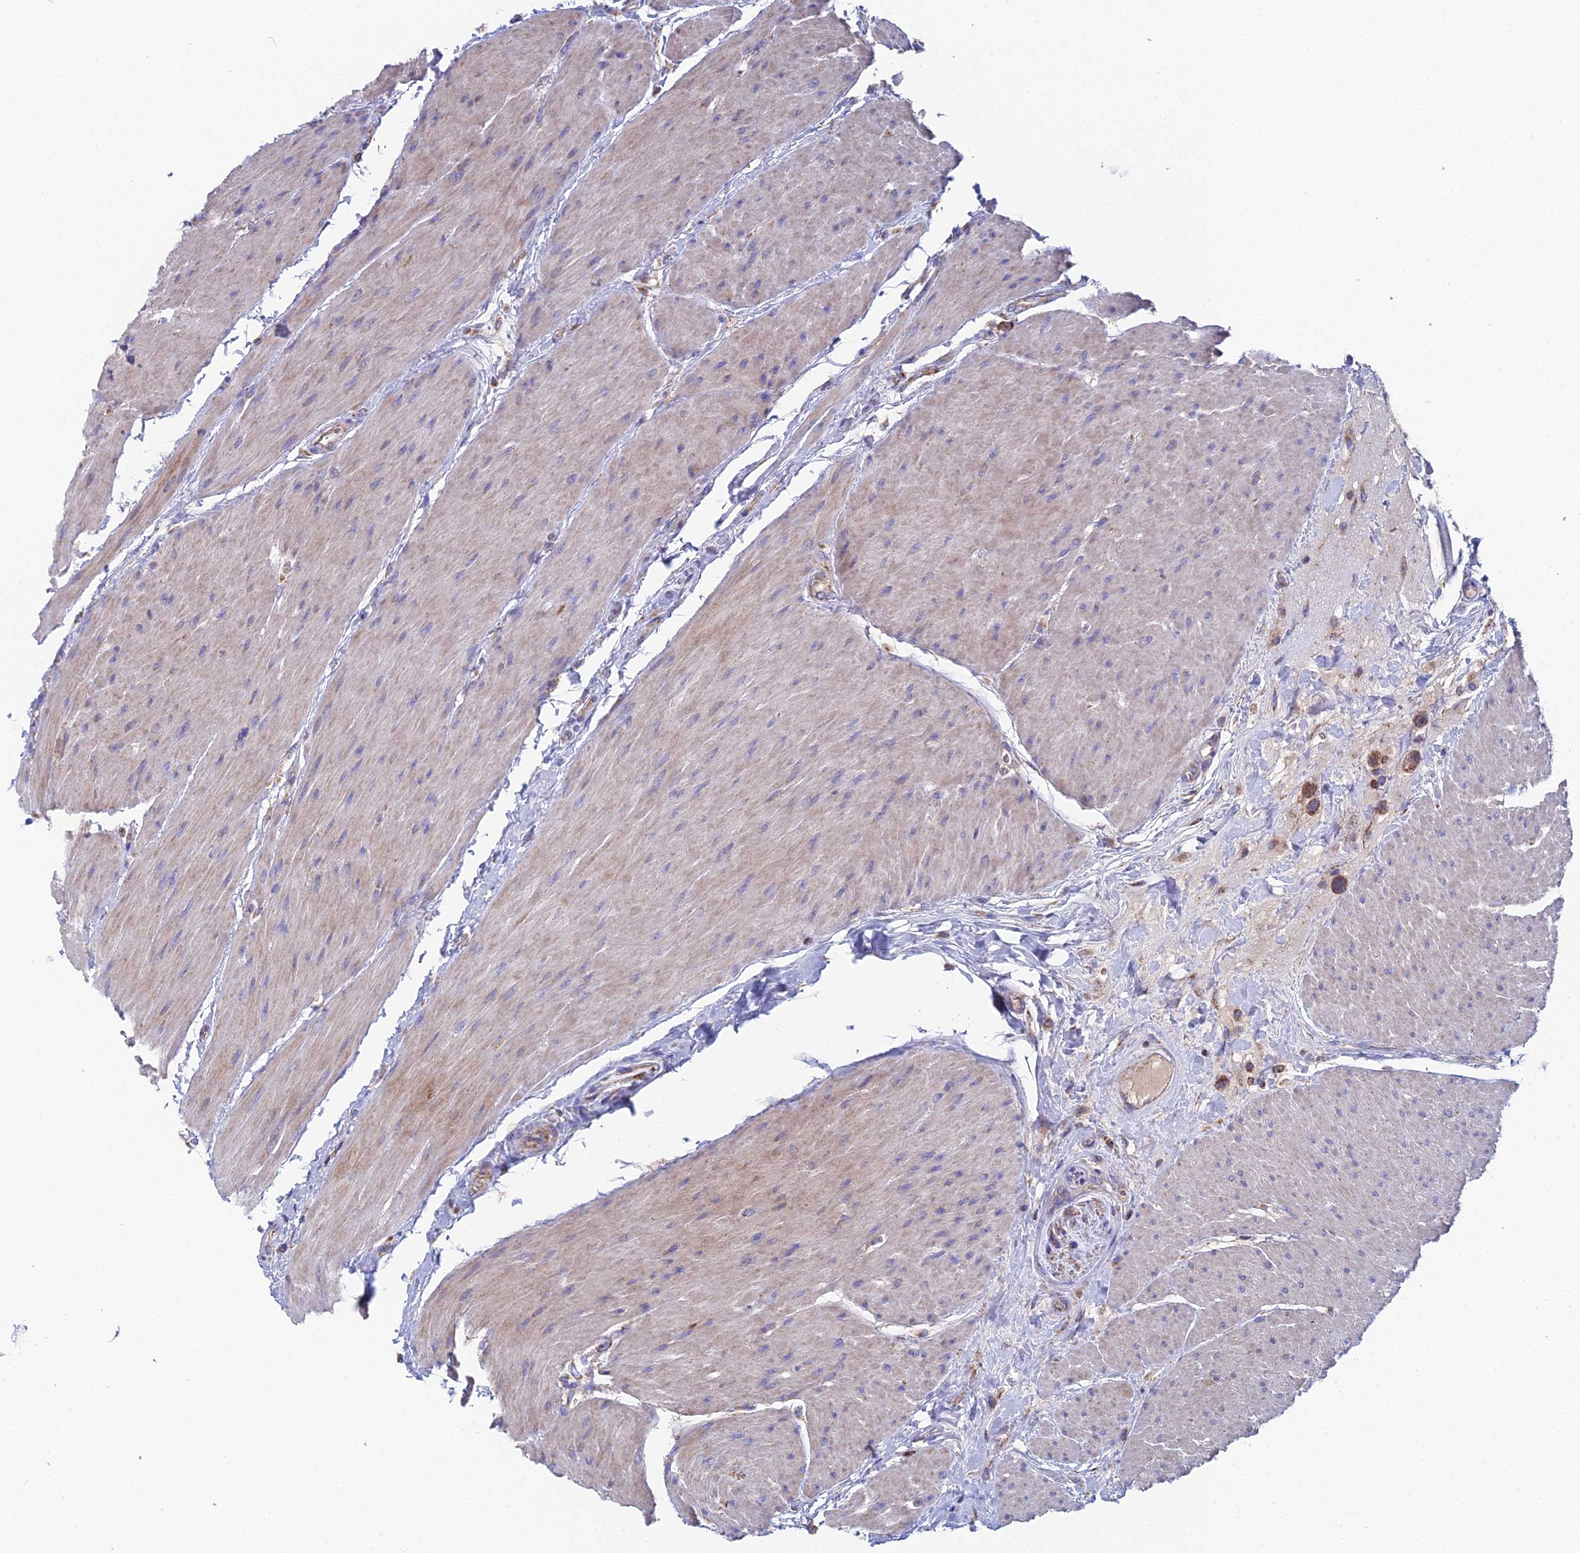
{"staining": {"intensity": "moderate", "quantity": ">75%", "location": "cytoplasmic/membranous"}, "tissue": "urothelial cancer", "cell_type": "Tumor cells", "image_type": "cancer", "snomed": [{"axis": "morphology", "description": "Urothelial carcinoma, High grade"}, {"axis": "topography", "description": "Urinary bladder"}], "caption": "This photomicrograph displays urothelial cancer stained with immunohistochemistry to label a protein in brown. The cytoplasmic/membranous of tumor cells show moderate positivity for the protein. Nuclei are counter-stained blue.", "gene": "SPOCK2", "patient": {"sex": "male", "age": 50}}